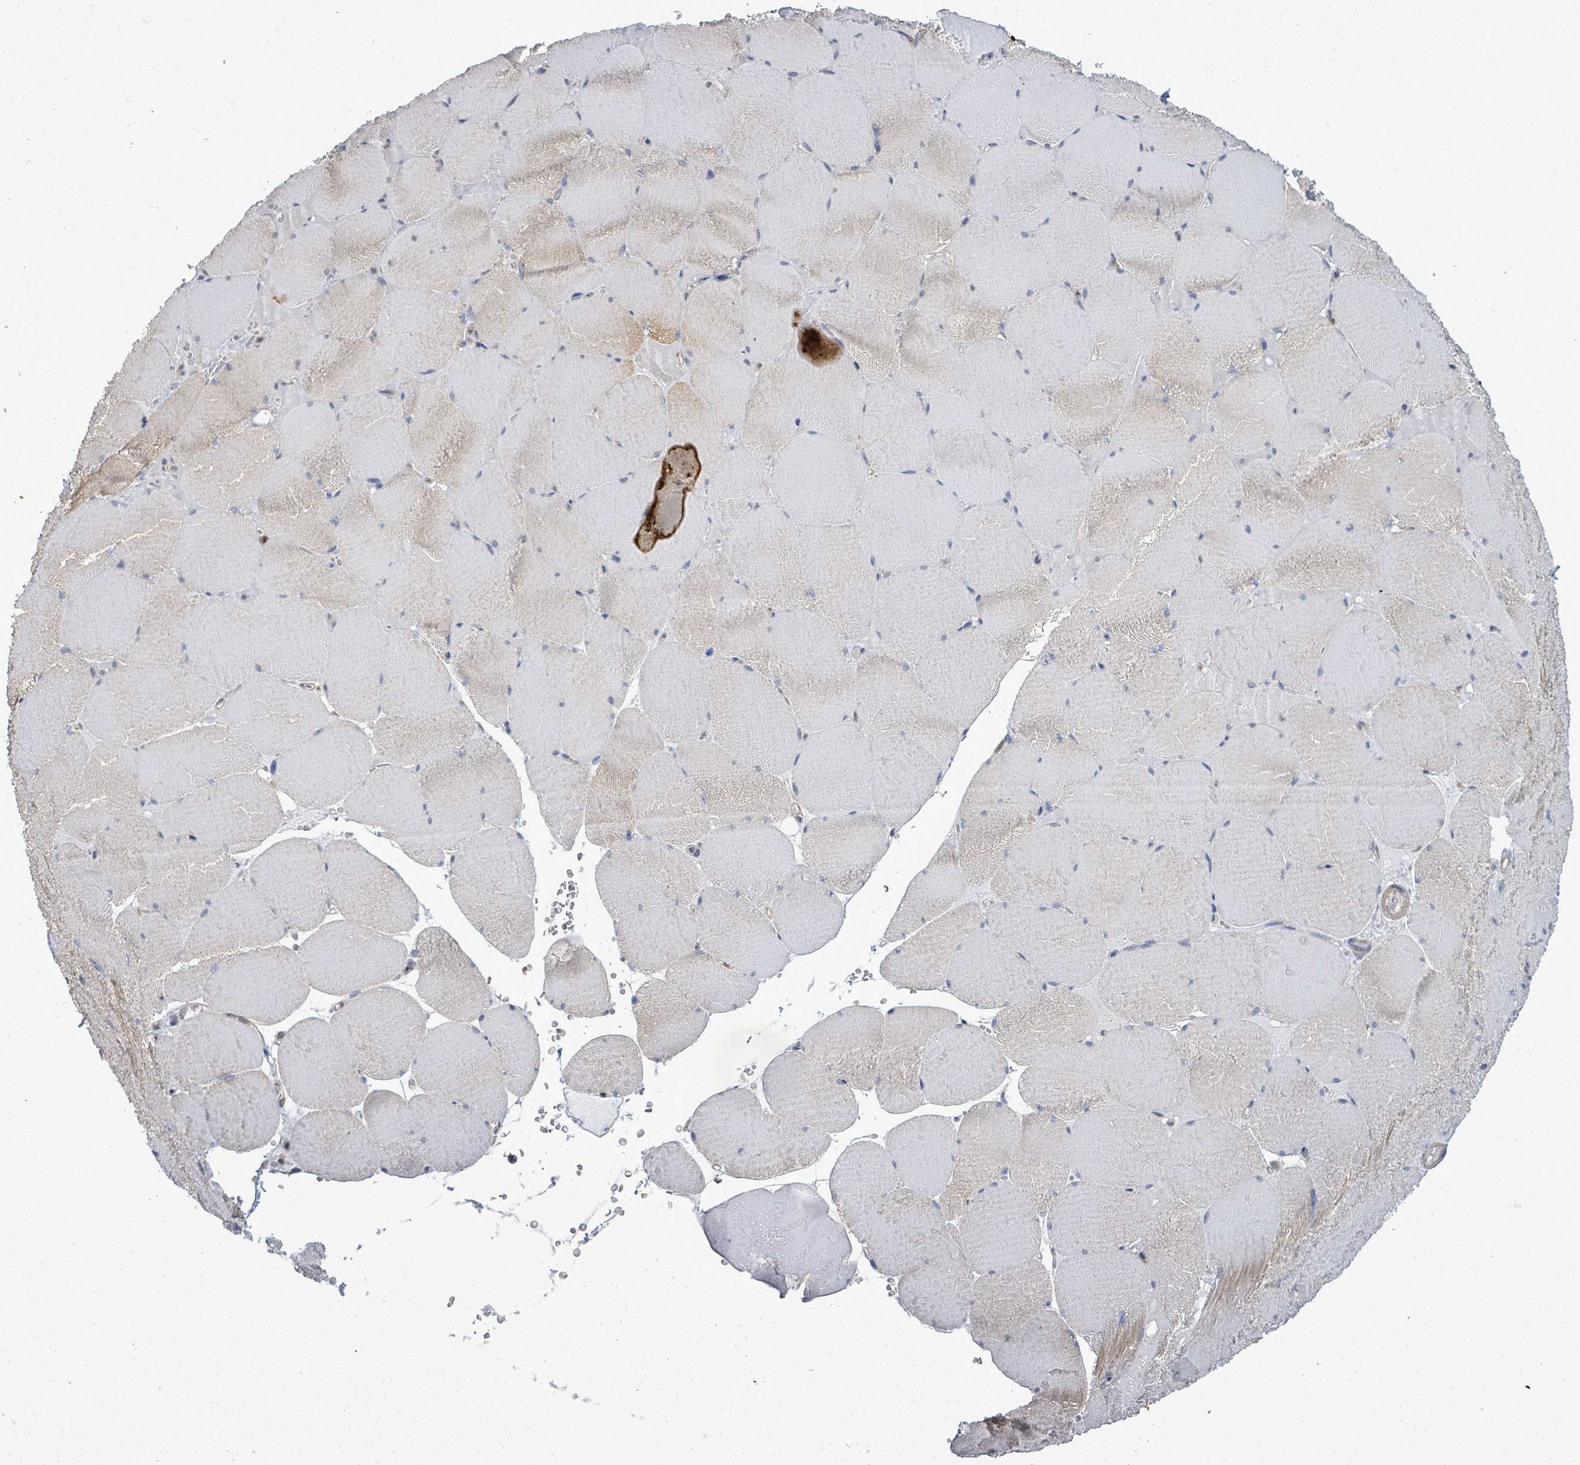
{"staining": {"intensity": "moderate", "quantity": "25%-75%", "location": "cytoplasmic/membranous"}, "tissue": "skeletal muscle", "cell_type": "Myocytes", "image_type": "normal", "snomed": [{"axis": "morphology", "description": "Normal tissue, NOS"}, {"axis": "topography", "description": "Skeletal muscle"}, {"axis": "topography", "description": "Head-Neck"}], "caption": "Brown immunohistochemical staining in normal human skeletal muscle displays moderate cytoplasmic/membranous positivity in approximately 25%-75% of myocytes. (Stains: DAB in brown, nuclei in blue, Microscopy: brightfield microscopy at high magnification).", "gene": "PAPSS1", "patient": {"sex": "male", "age": 66}}